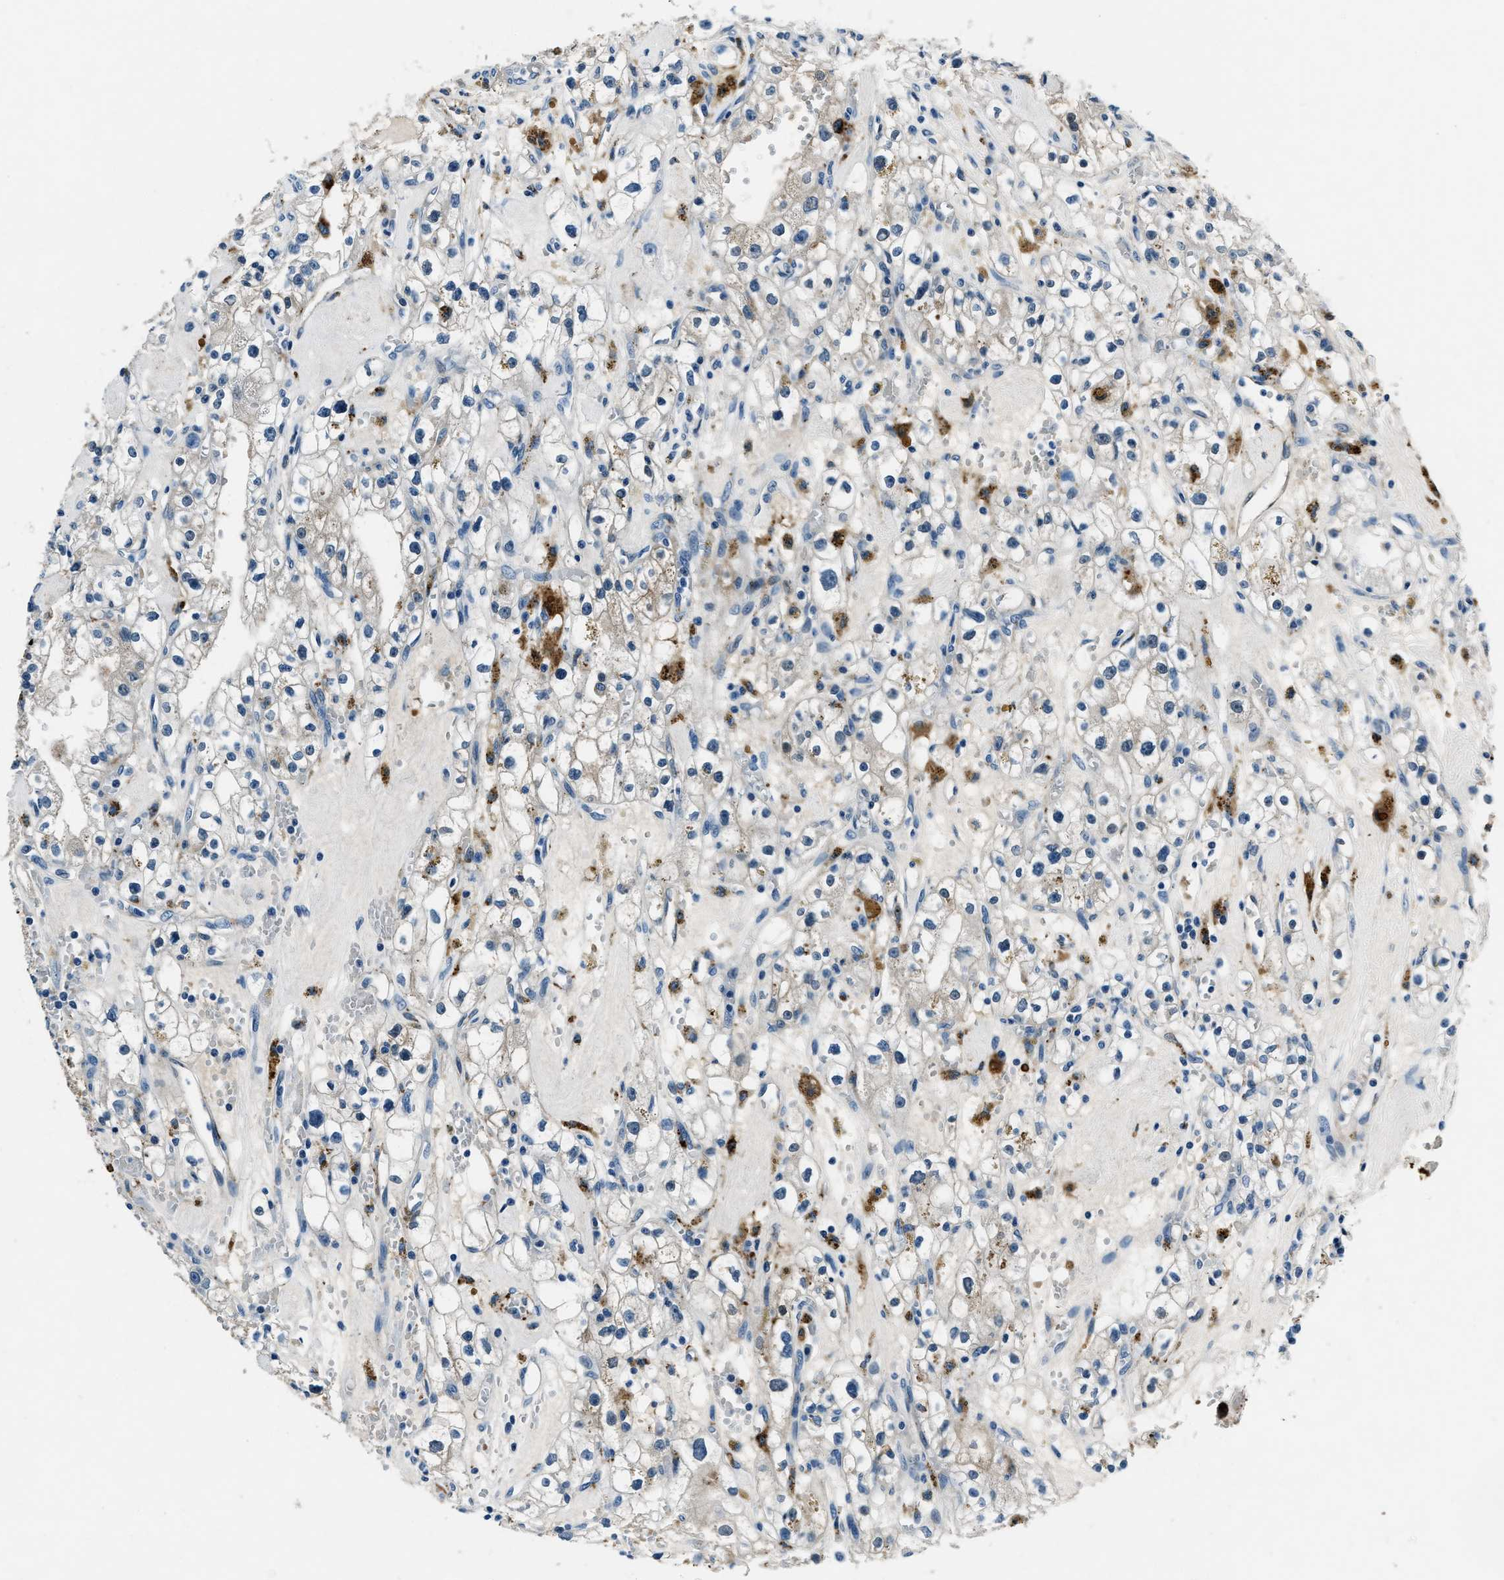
{"staining": {"intensity": "moderate", "quantity": "<25%", "location": "cytoplasmic/membranous"}, "tissue": "renal cancer", "cell_type": "Tumor cells", "image_type": "cancer", "snomed": [{"axis": "morphology", "description": "Adenocarcinoma, NOS"}, {"axis": "topography", "description": "Kidney"}], "caption": "Human renal cancer stained with a brown dye demonstrates moderate cytoplasmic/membranous positive staining in about <25% of tumor cells.", "gene": "PTPDC1", "patient": {"sex": "male", "age": 56}}